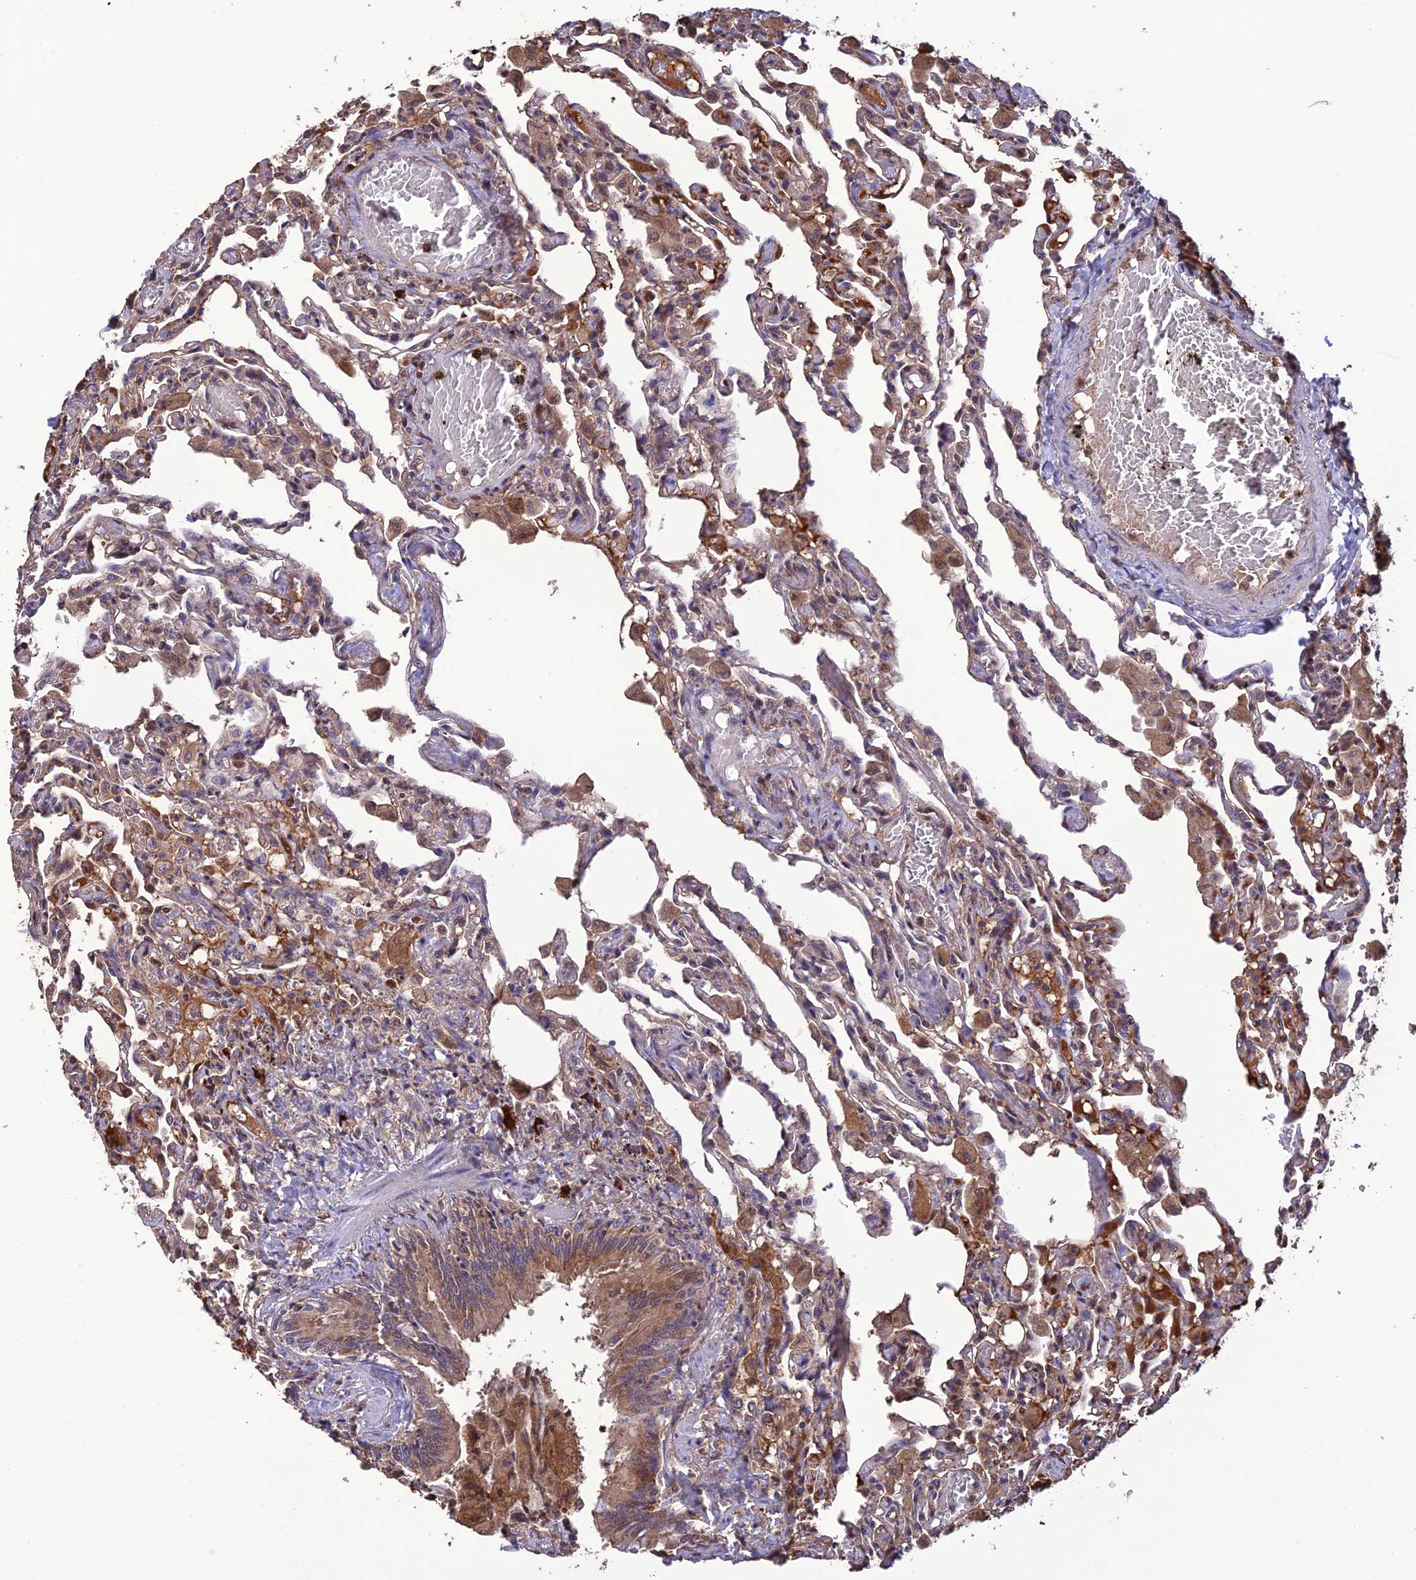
{"staining": {"intensity": "weak", "quantity": "25%-75%", "location": "cytoplasmic/membranous"}, "tissue": "lung", "cell_type": "Alveolar cells", "image_type": "normal", "snomed": [{"axis": "morphology", "description": "Normal tissue, NOS"}, {"axis": "topography", "description": "Bronchus"}, {"axis": "topography", "description": "Lung"}], "caption": "Protein expression analysis of unremarkable human lung reveals weak cytoplasmic/membranous positivity in approximately 25%-75% of alveolar cells. Nuclei are stained in blue.", "gene": "MIOS", "patient": {"sex": "female", "age": 49}}